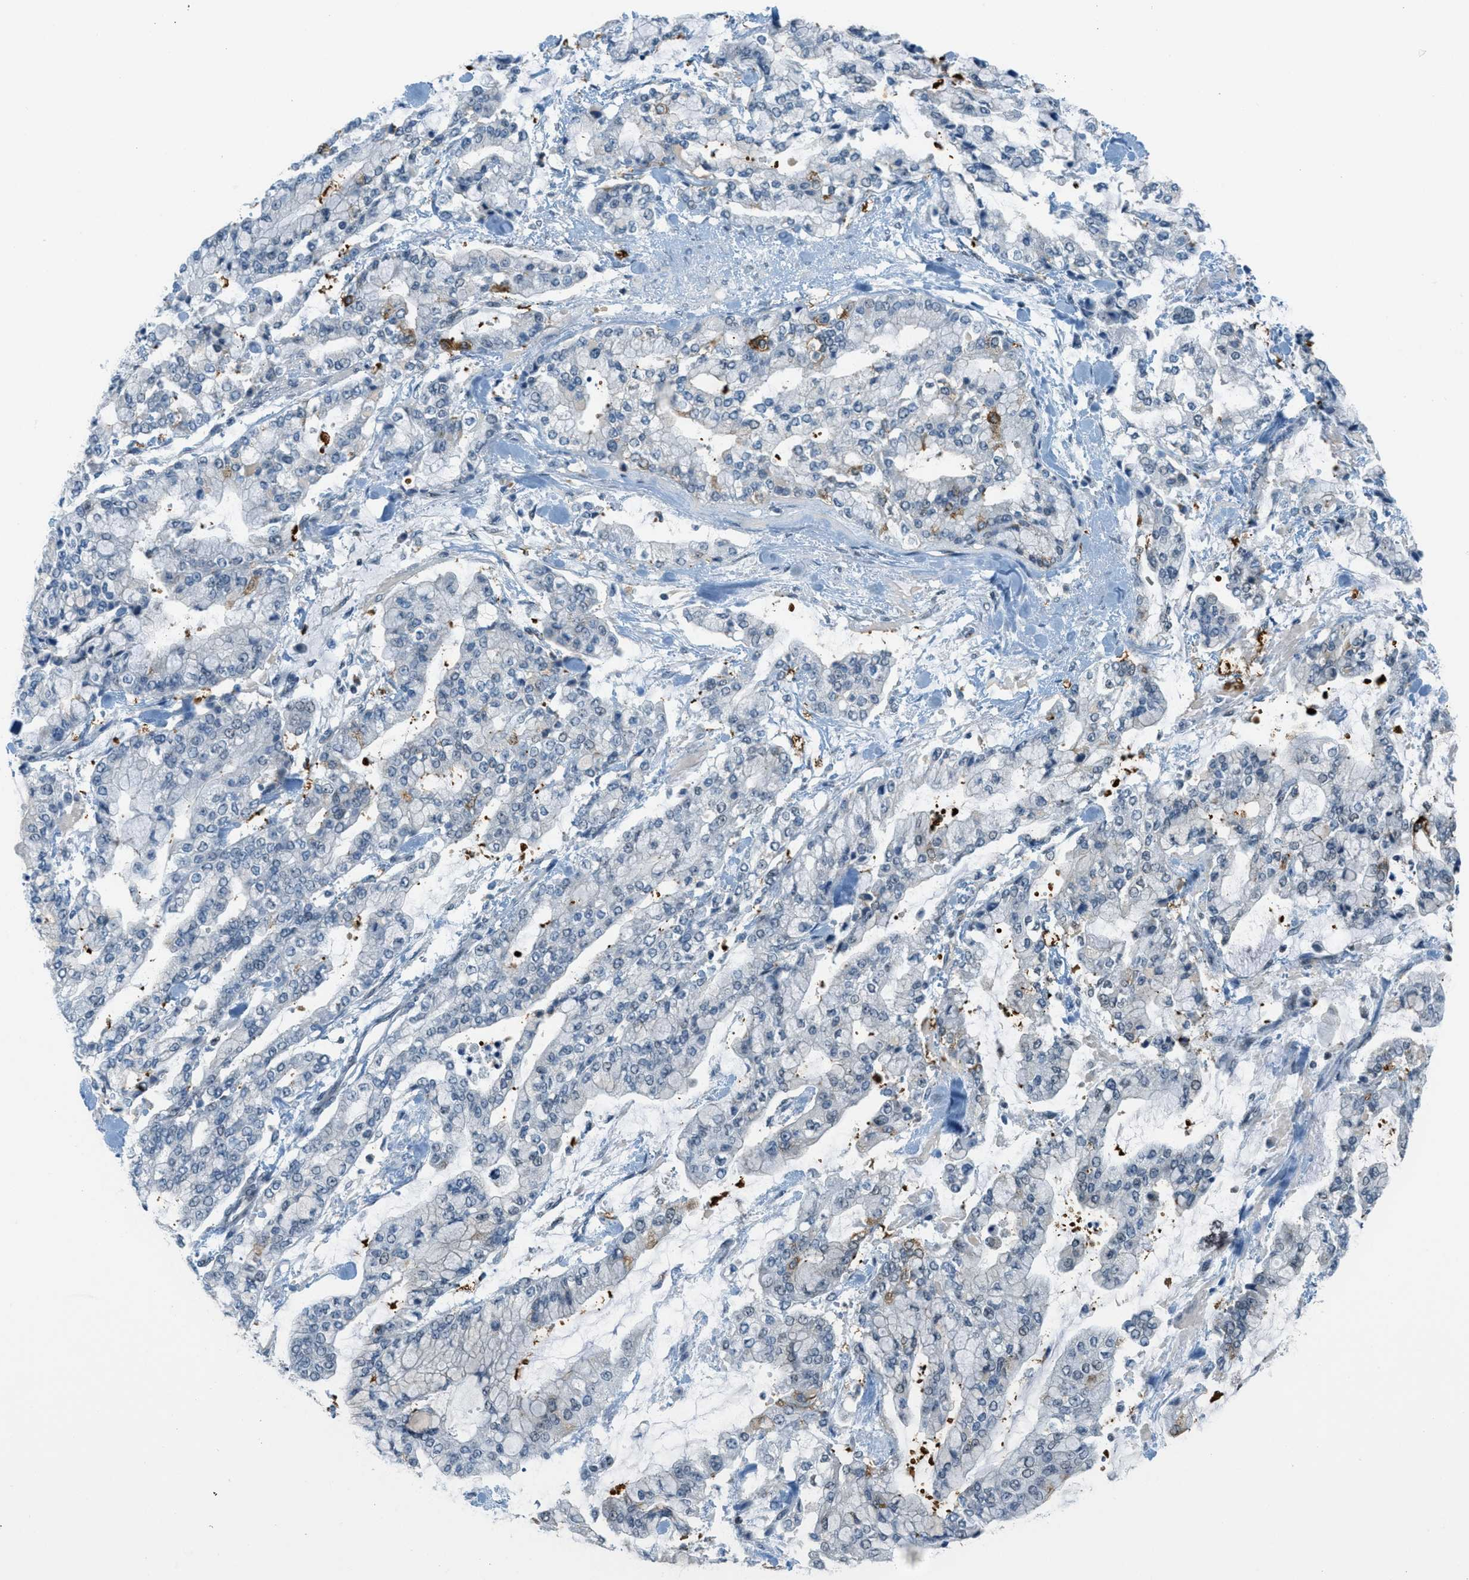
{"staining": {"intensity": "negative", "quantity": "none", "location": "none"}, "tissue": "stomach cancer", "cell_type": "Tumor cells", "image_type": "cancer", "snomed": [{"axis": "morphology", "description": "Normal tissue, NOS"}, {"axis": "morphology", "description": "Adenocarcinoma, NOS"}, {"axis": "topography", "description": "Stomach, upper"}, {"axis": "topography", "description": "Stomach"}], "caption": "Protein analysis of stomach cancer (adenocarcinoma) displays no significant expression in tumor cells.", "gene": "FYN", "patient": {"sex": "male", "age": 76}}